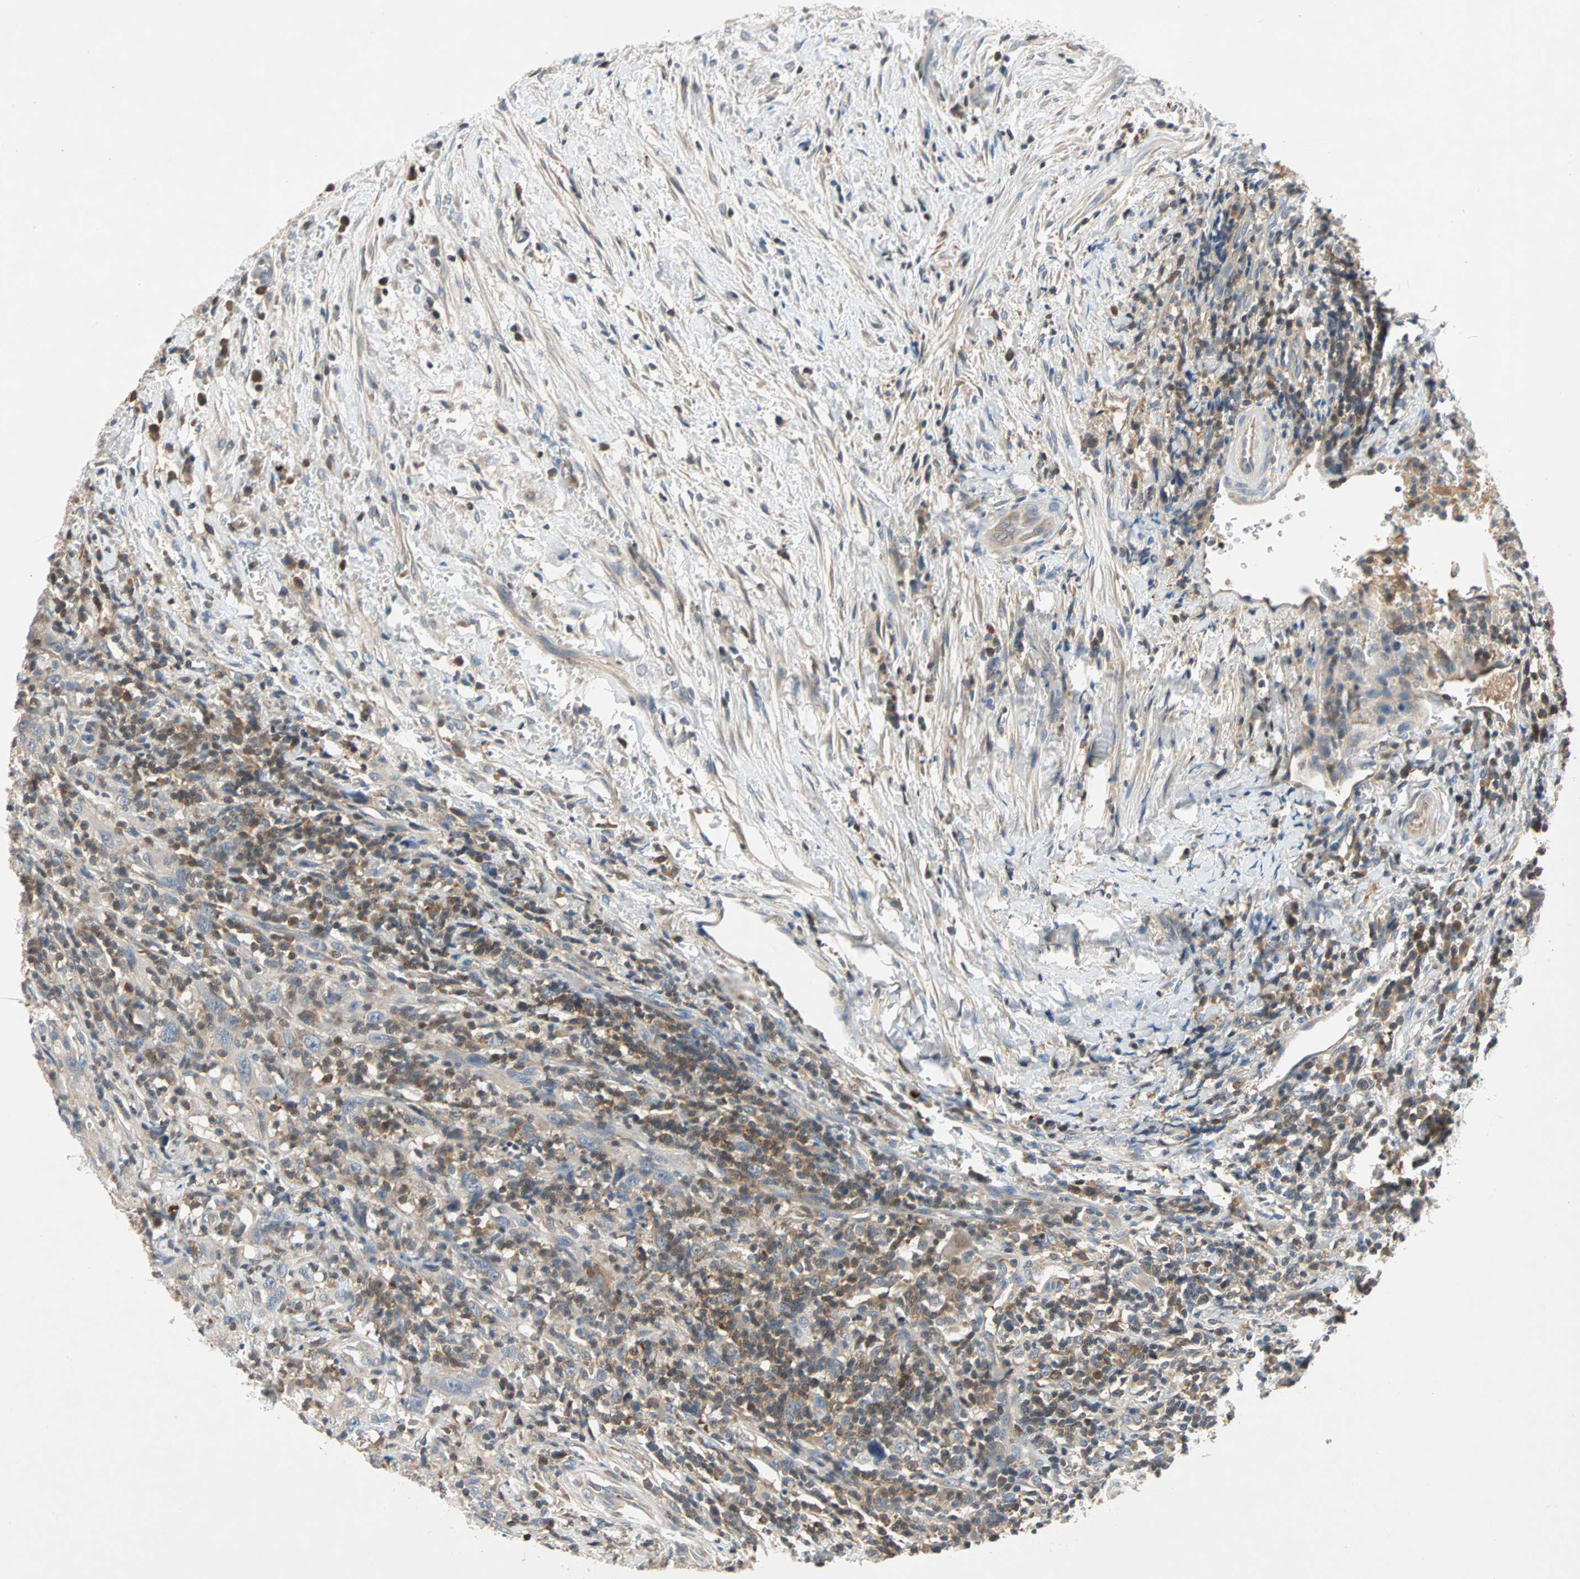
{"staining": {"intensity": "weak", "quantity": "<25%", "location": "cytoplasmic/membranous"}, "tissue": "urothelial cancer", "cell_type": "Tumor cells", "image_type": "cancer", "snomed": [{"axis": "morphology", "description": "Urothelial carcinoma, High grade"}, {"axis": "topography", "description": "Urinary bladder"}], "caption": "Tumor cells are negative for protein expression in human urothelial cancer.", "gene": "MAP4K1", "patient": {"sex": "male", "age": 61}}